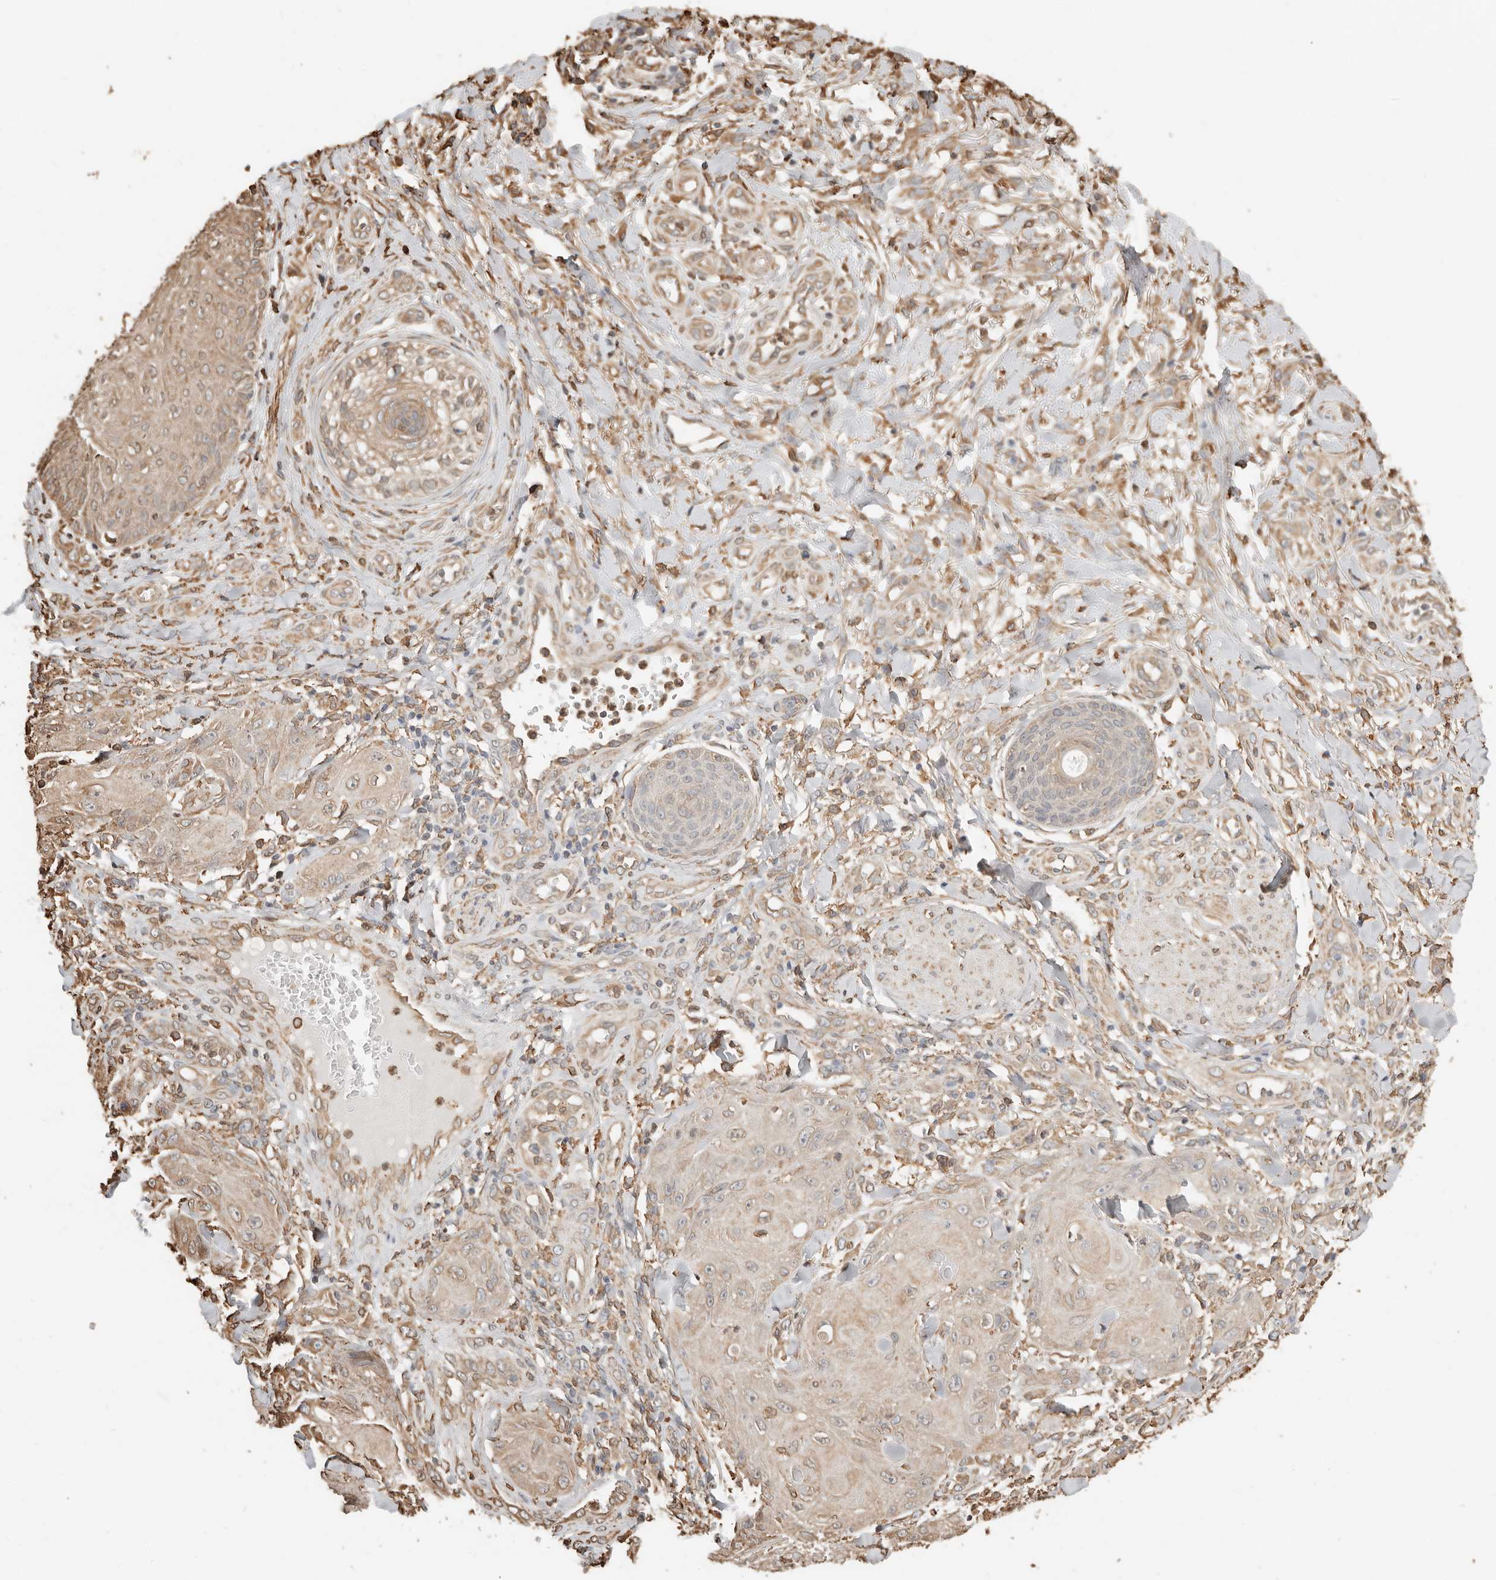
{"staining": {"intensity": "weak", "quantity": ">75%", "location": "cytoplasmic/membranous"}, "tissue": "skin cancer", "cell_type": "Tumor cells", "image_type": "cancer", "snomed": [{"axis": "morphology", "description": "Squamous cell carcinoma, NOS"}, {"axis": "topography", "description": "Skin"}], "caption": "This image exhibits skin cancer (squamous cell carcinoma) stained with immunohistochemistry (IHC) to label a protein in brown. The cytoplasmic/membranous of tumor cells show weak positivity for the protein. Nuclei are counter-stained blue.", "gene": "ARHGEF10L", "patient": {"sex": "male", "age": 74}}